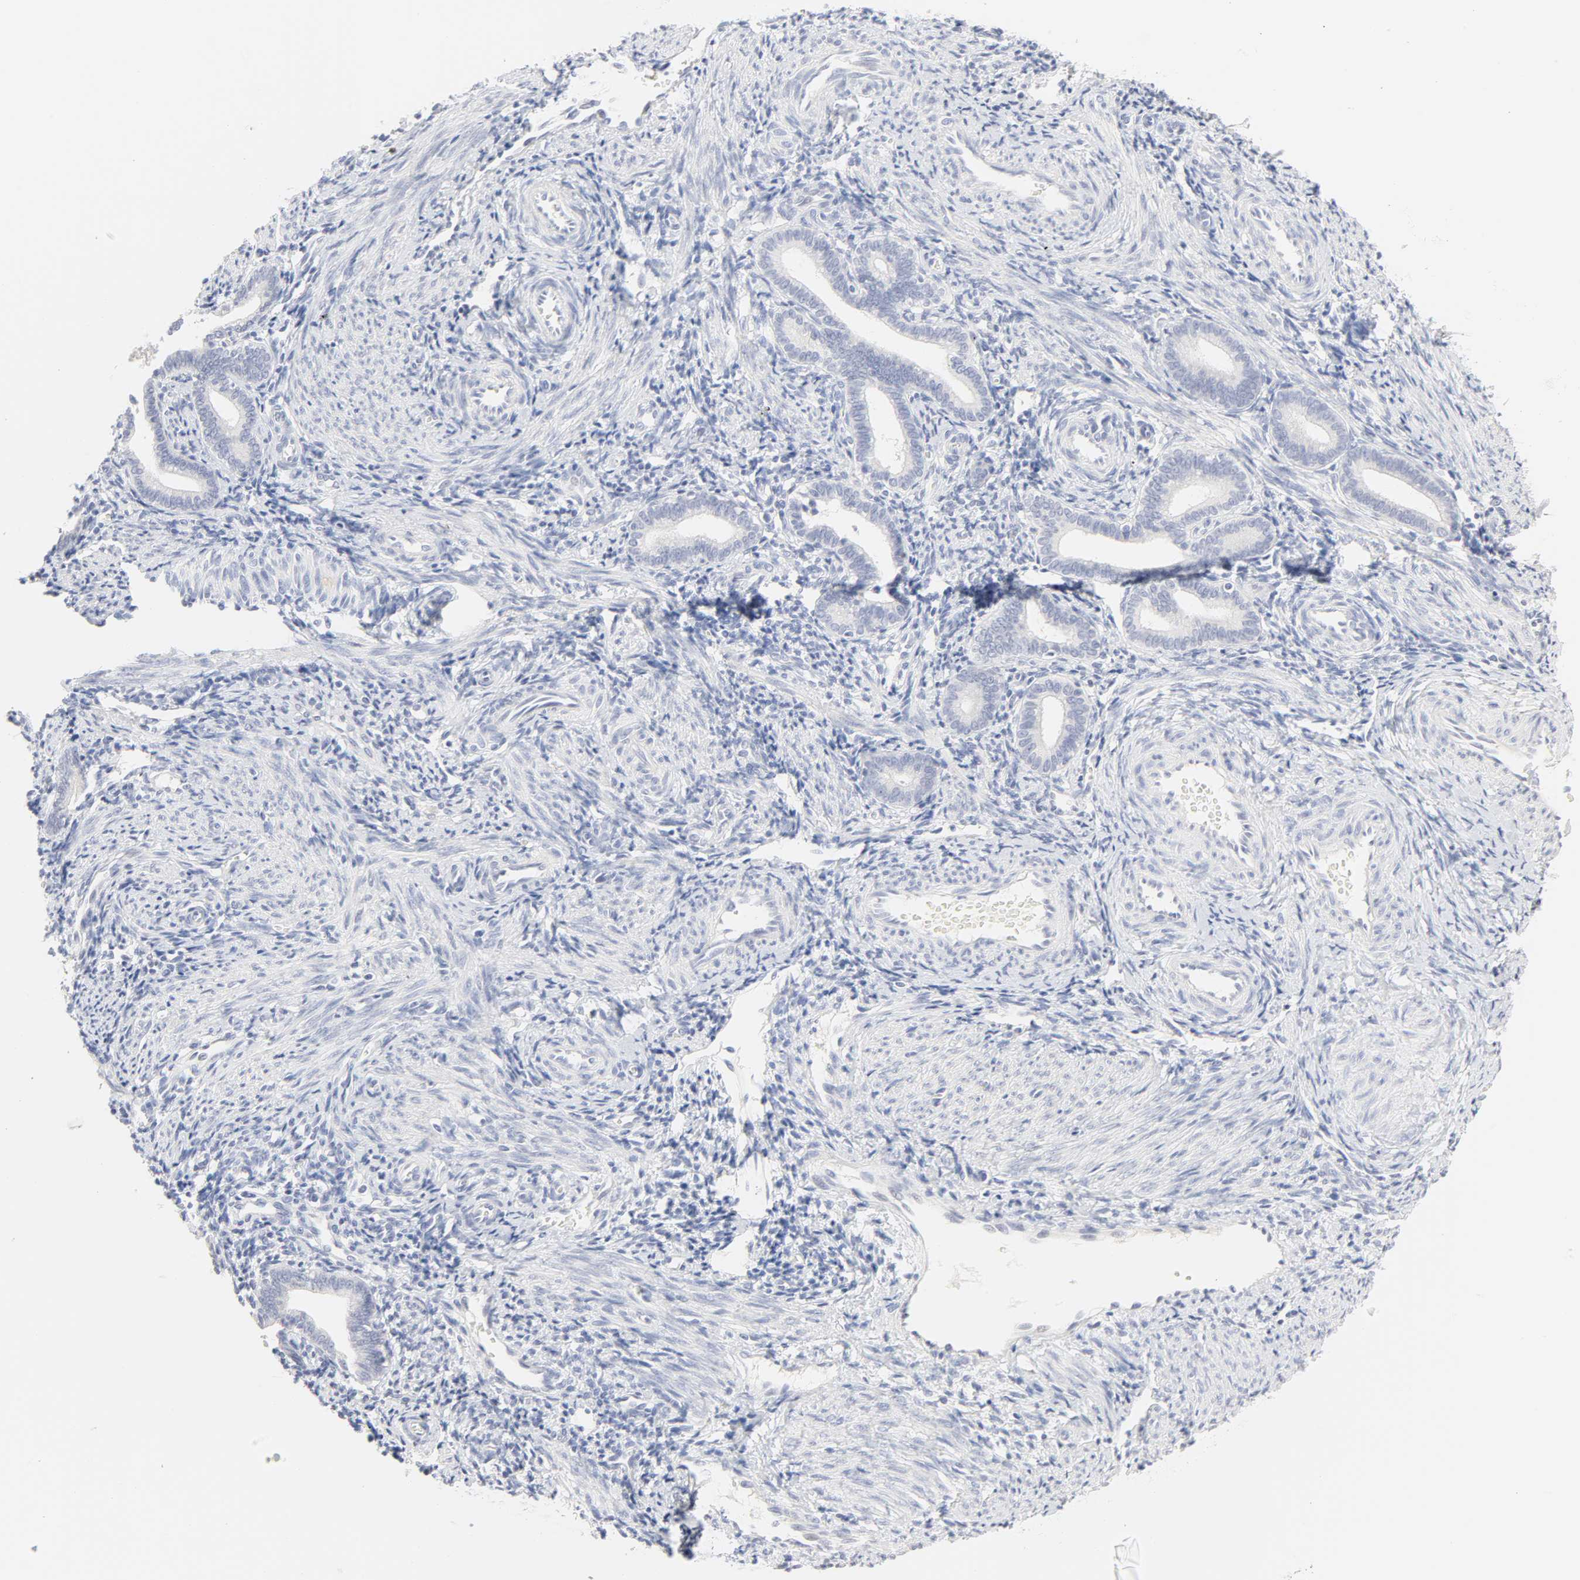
{"staining": {"intensity": "negative", "quantity": "none", "location": "none"}, "tissue": "endometrium", "cell_type": "Cells in endometrial stroma", "image_type": "normal", "snomed": [{"axis": "morphology", "description": "Normal tissue, NOS"}, {"axis": "topography", "description": "Uterus"}, {"axis": "topography", "description": "Endometrium"}], "caption": "IHC of unremarkable human endometrium reveals no positivity in cells in endometrial stroma.", "gene": "FCGBP", "patient": {"sex": "female", "age": 33}}